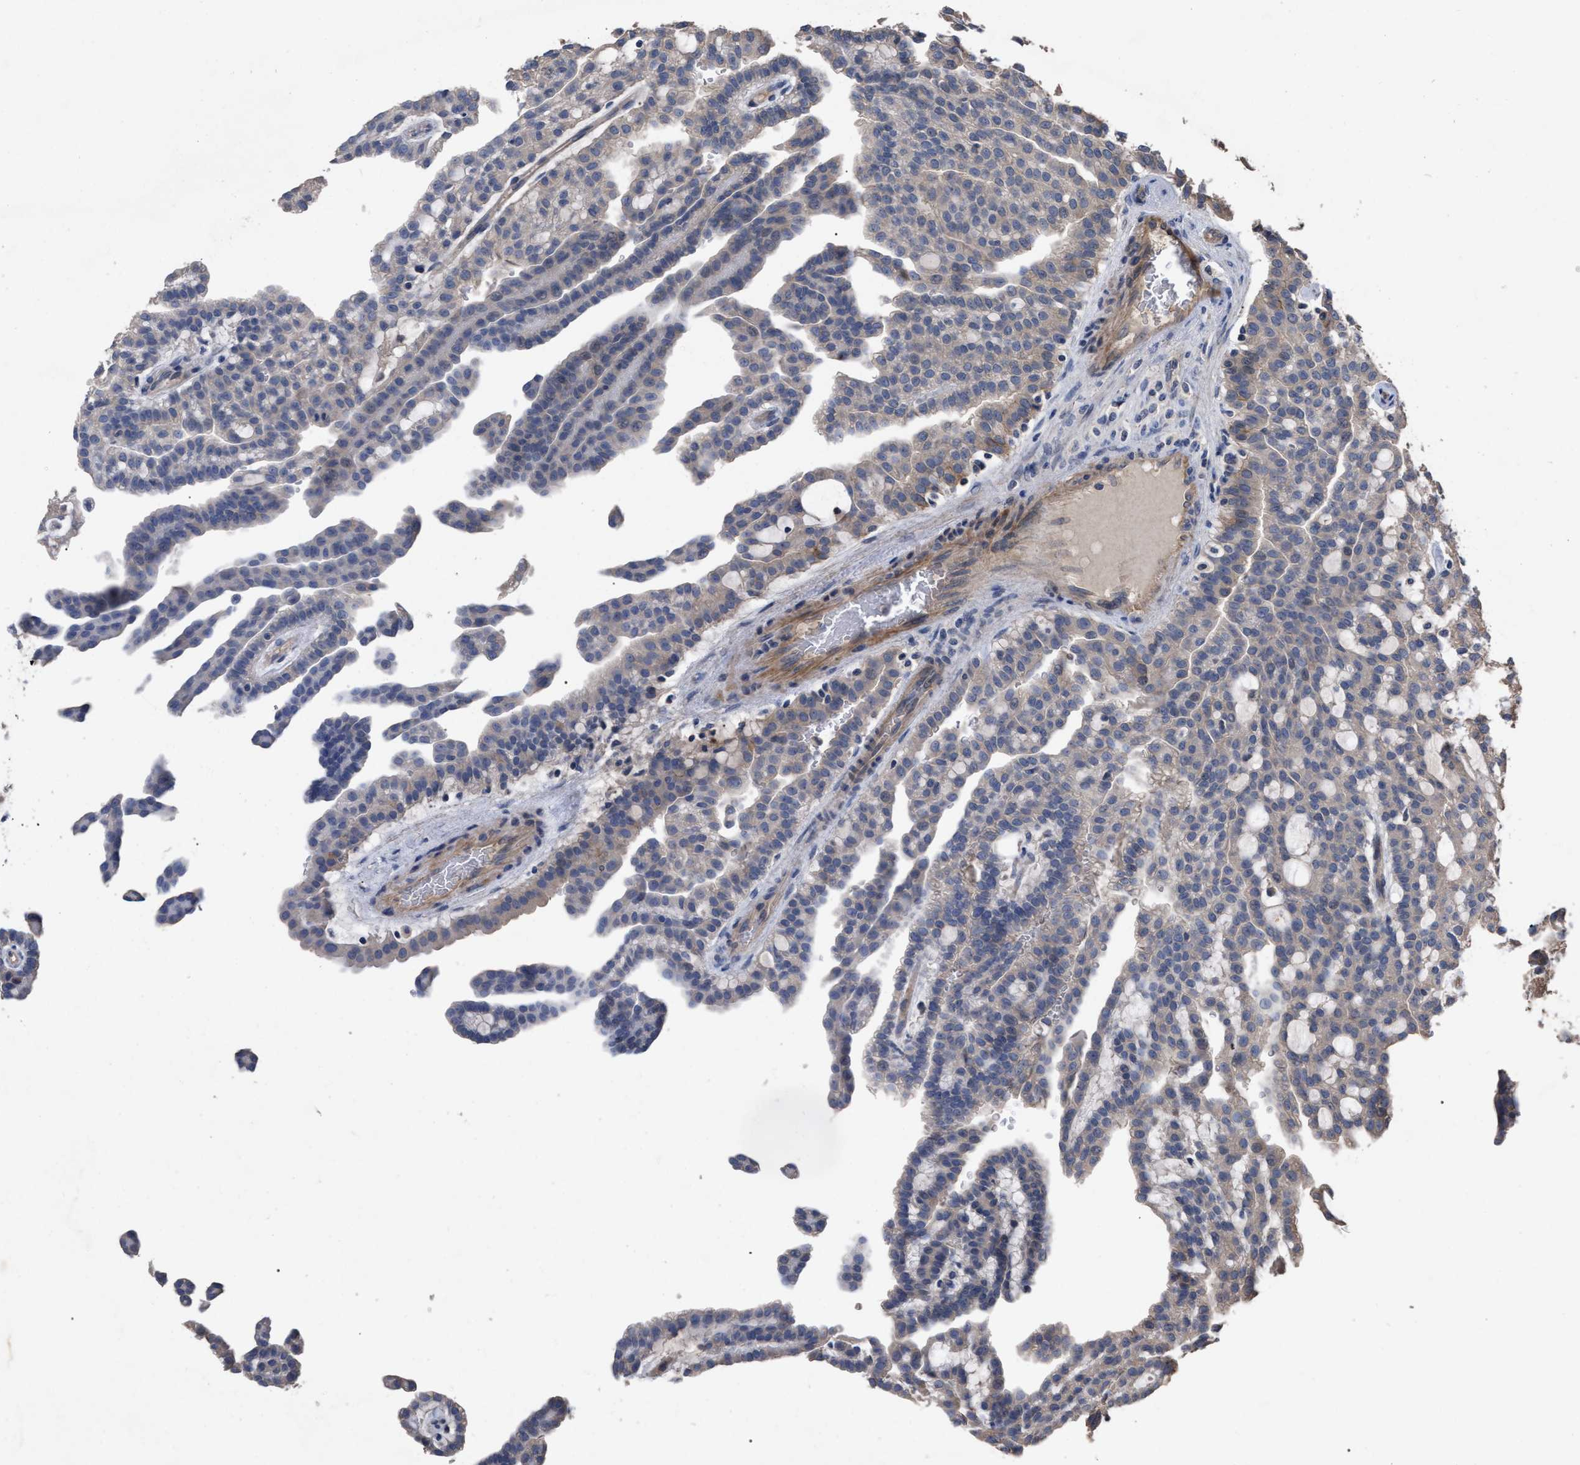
{"staining": {"intensity": "weak", "quantity": ">75%", "location": "cytoplasmic/membranous"}, "tissue": "renal cancer", "cell_type": "Tumor cells", "image_type": "cancer", "snomed": [{"axis": "morphology", "description": "Adenocarcinoma, NOS"}, {"axis": "topography", "description": "Kidney"}], "caption": "Immunohistochemistry histopathology image of neoplastic tissue: renal adenocarcinoma stained using immunohistochemistry (IHC) exhibits low levels of weak protein expression localized specifically in the cytoplasmic/membranous of tumor cells, appearing as a cytoplasmic/membranous brown color.", "gene": "BTN2A1", "patient": {"sex": "male", "age": 63}}